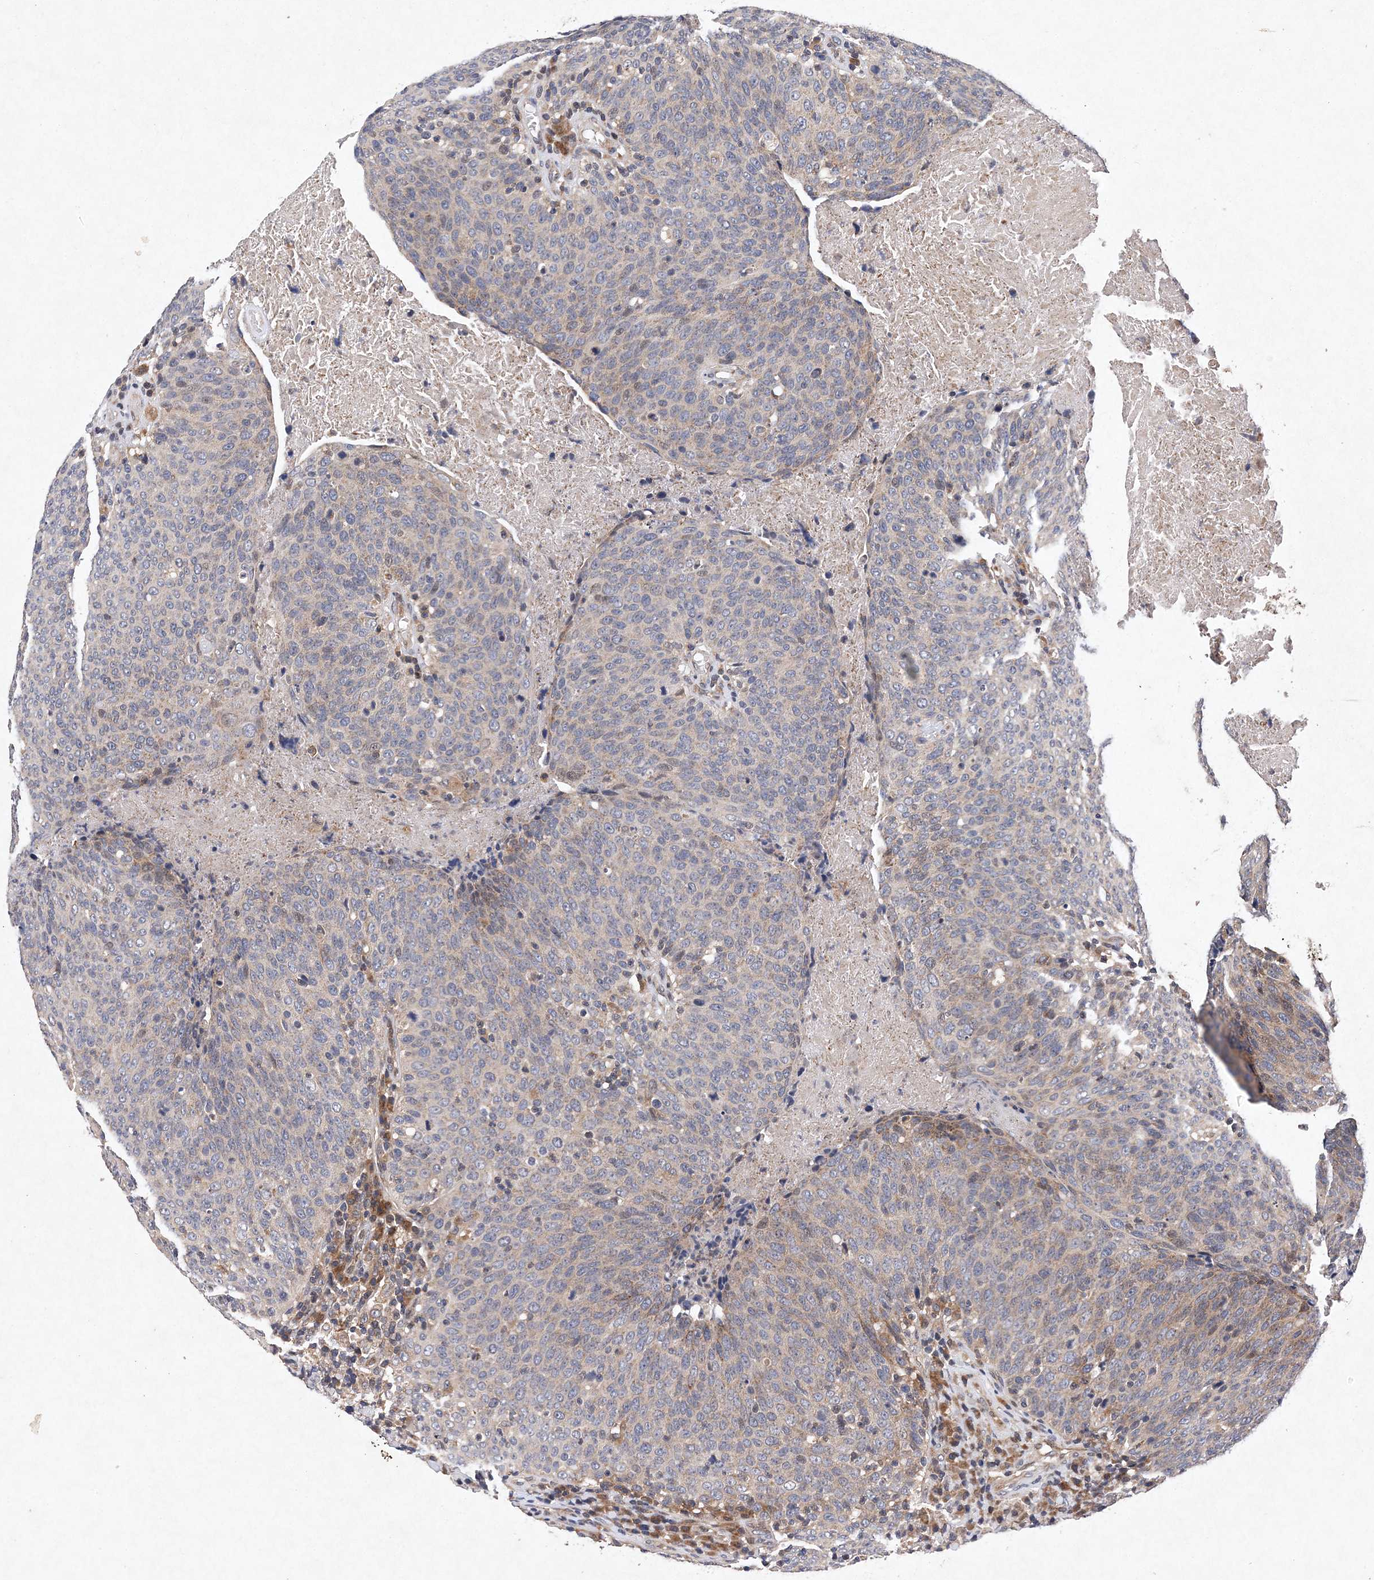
{"staining": {"intensity": "weak", "quantity": "<25%", "location": "cytoplasmic/membranous"}, "tissue": "head and neck cancer", "cell_type": "Tumor cells", "image_type": "cancer", "snomed": [{"axis": "morphology", "description": "Squamous cell carcinoma, NOS"}, {"axis": "morphology", "description": "Squamous cell carcinoma, metastatic, NOS"}, {"axis": "topography", "description": "Lymph node"}, {"axis": "topography", "description": "Head-Neck"}], "caption": "This micrograph is of squamous cell carcinoma (head and neck) stained with IHC to label a protein in brown with the nuclei are counter-stained blue. There is no staining in tumor cells.", "gene": "PROSER1", "patient": {"sex": "male", "age": 62}}